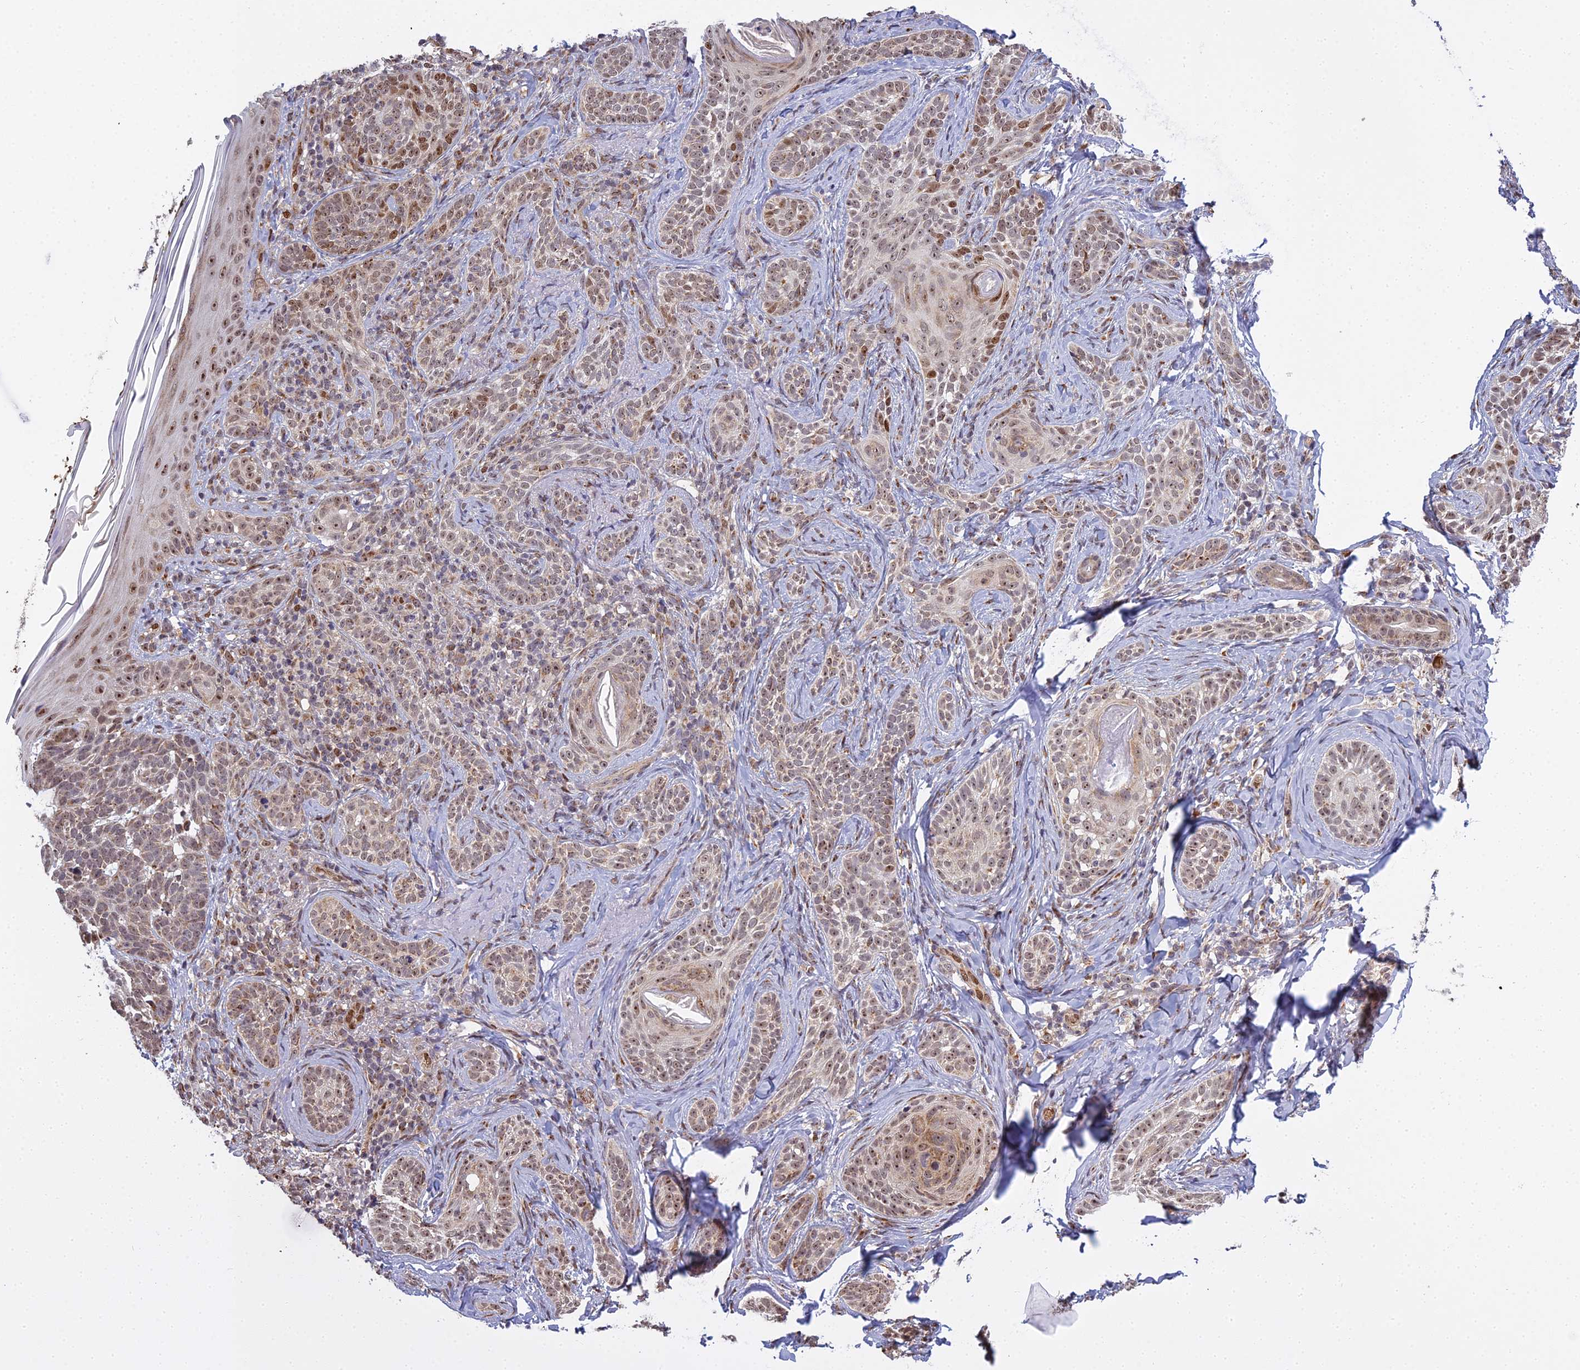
{"staining": {"intensity": "weak", "quantity": ">75%", "location": "nuclear"}, "tissue": "skin cancer", "cell_type": "Tumor cells", "image_type": "cancer", "snomed": [{"axis": "morphology", "description": "Basal cell carcinoma"}, {"axis": "topography", "description": "Skin"}], "caption": "Protein staining reveals weak nuclear staining in about >75% of tumor cells in skin cancer (basal cell carcinoma). The staining is performed using DAB (3,3'-diaminobenzidine) brown chromogen to label protein expression. The nuclei are counter-stained blue using hematoxylin.", "gene": "MEOX1", "patient": {"sex": "male", "age": 71}}